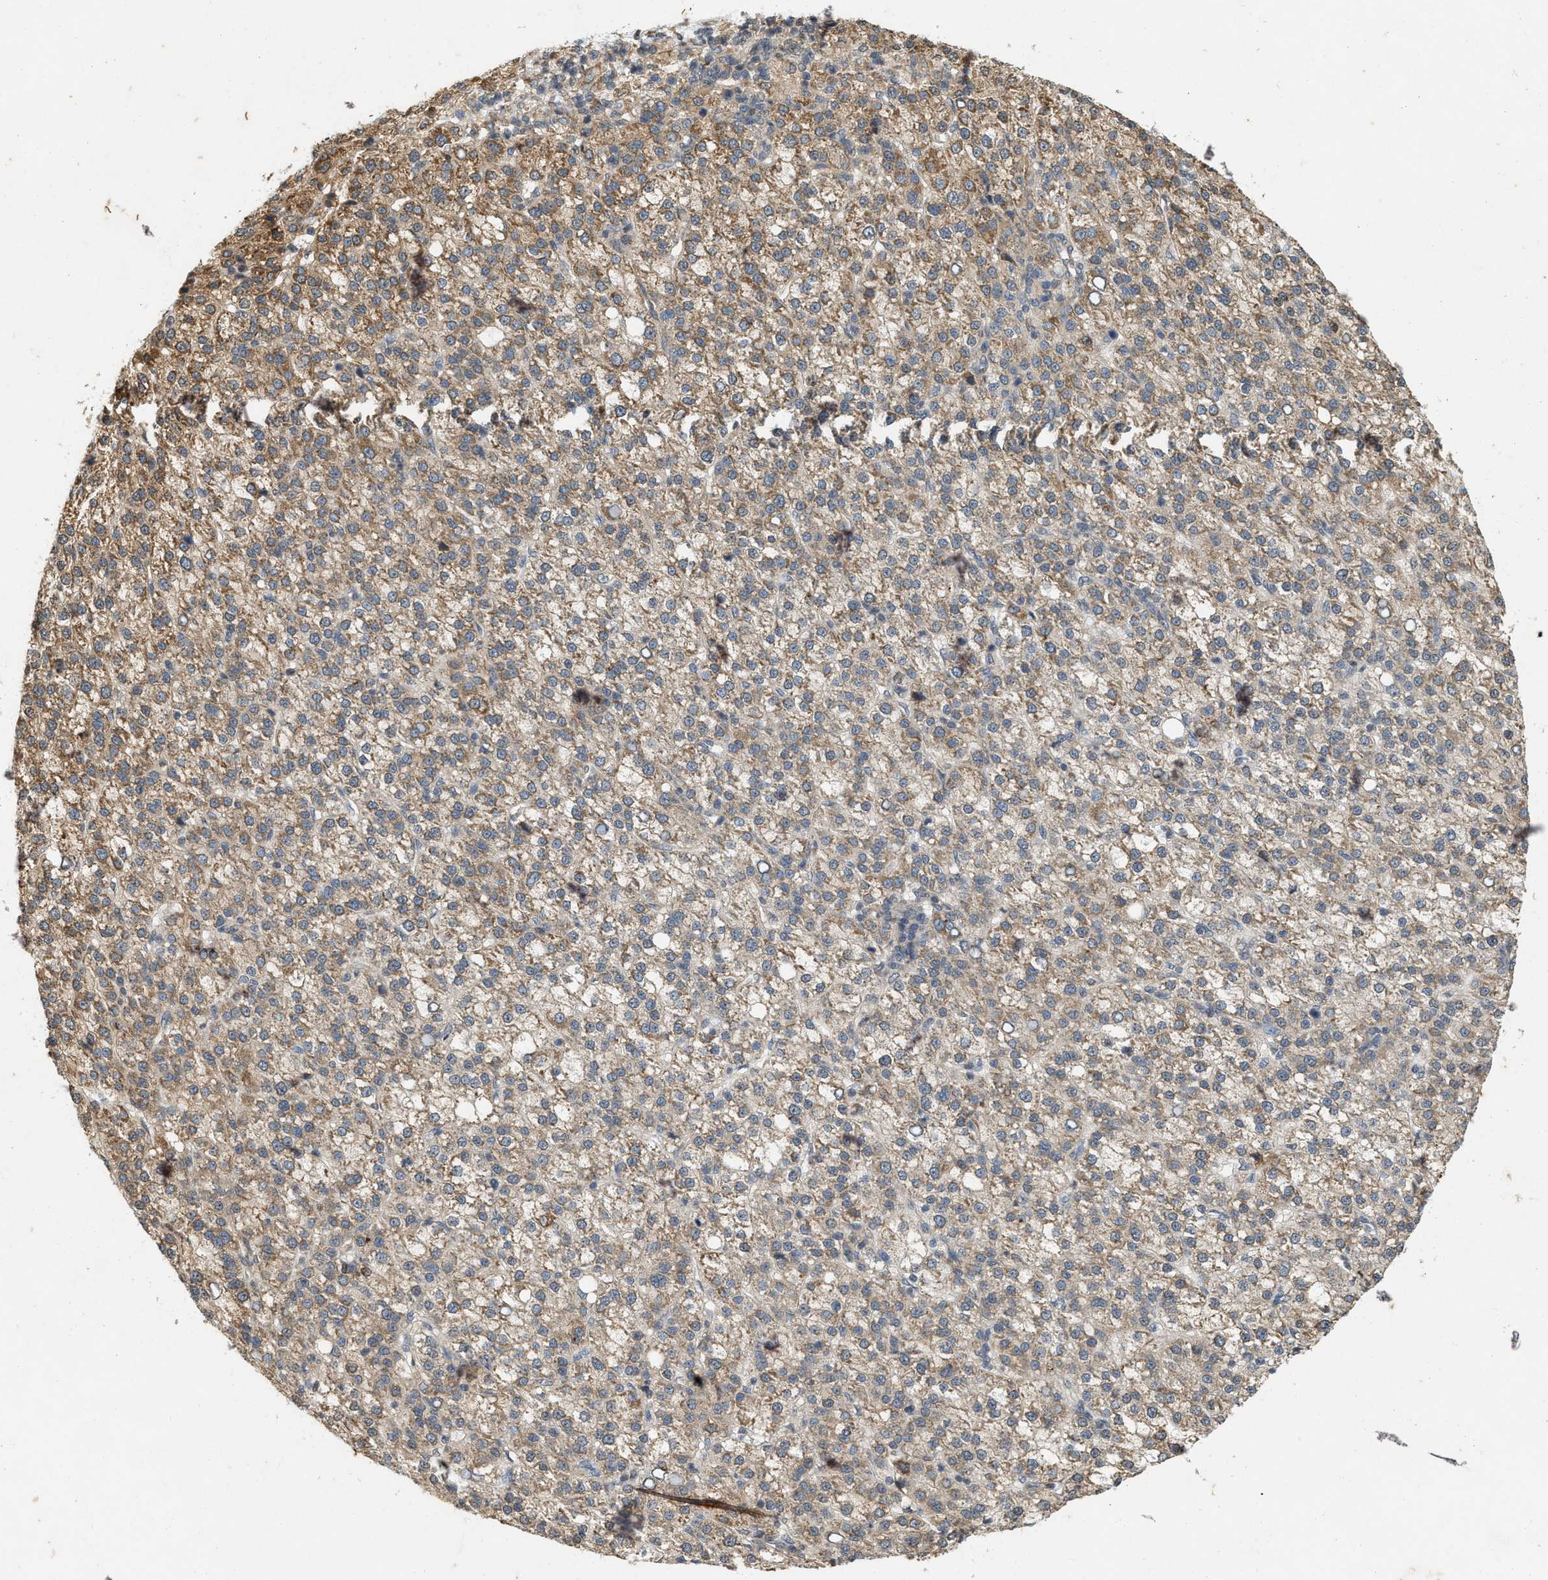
{"staining": {"intensity": "weak", "quantity": ">75%", "location": "cytoplasmic/membranous"}, "tissue": "liver cancer", "cell_type": "Tumor cells", "image_type": "cancer", "snomed": [{"axis": "morphology", "description": "Carcinoma, Hepatocellular, NOS"}, {"axis": "topography", "description": "Liver"}], "caption": "Liver hepatocellular carcinoma stained for a protein (brown) shows weak cytoplasmic/membranous positive positivity in about >75% of tumor cells.", "gene": "KIF21A", "patient": {"sex": "female", "age": 58}}